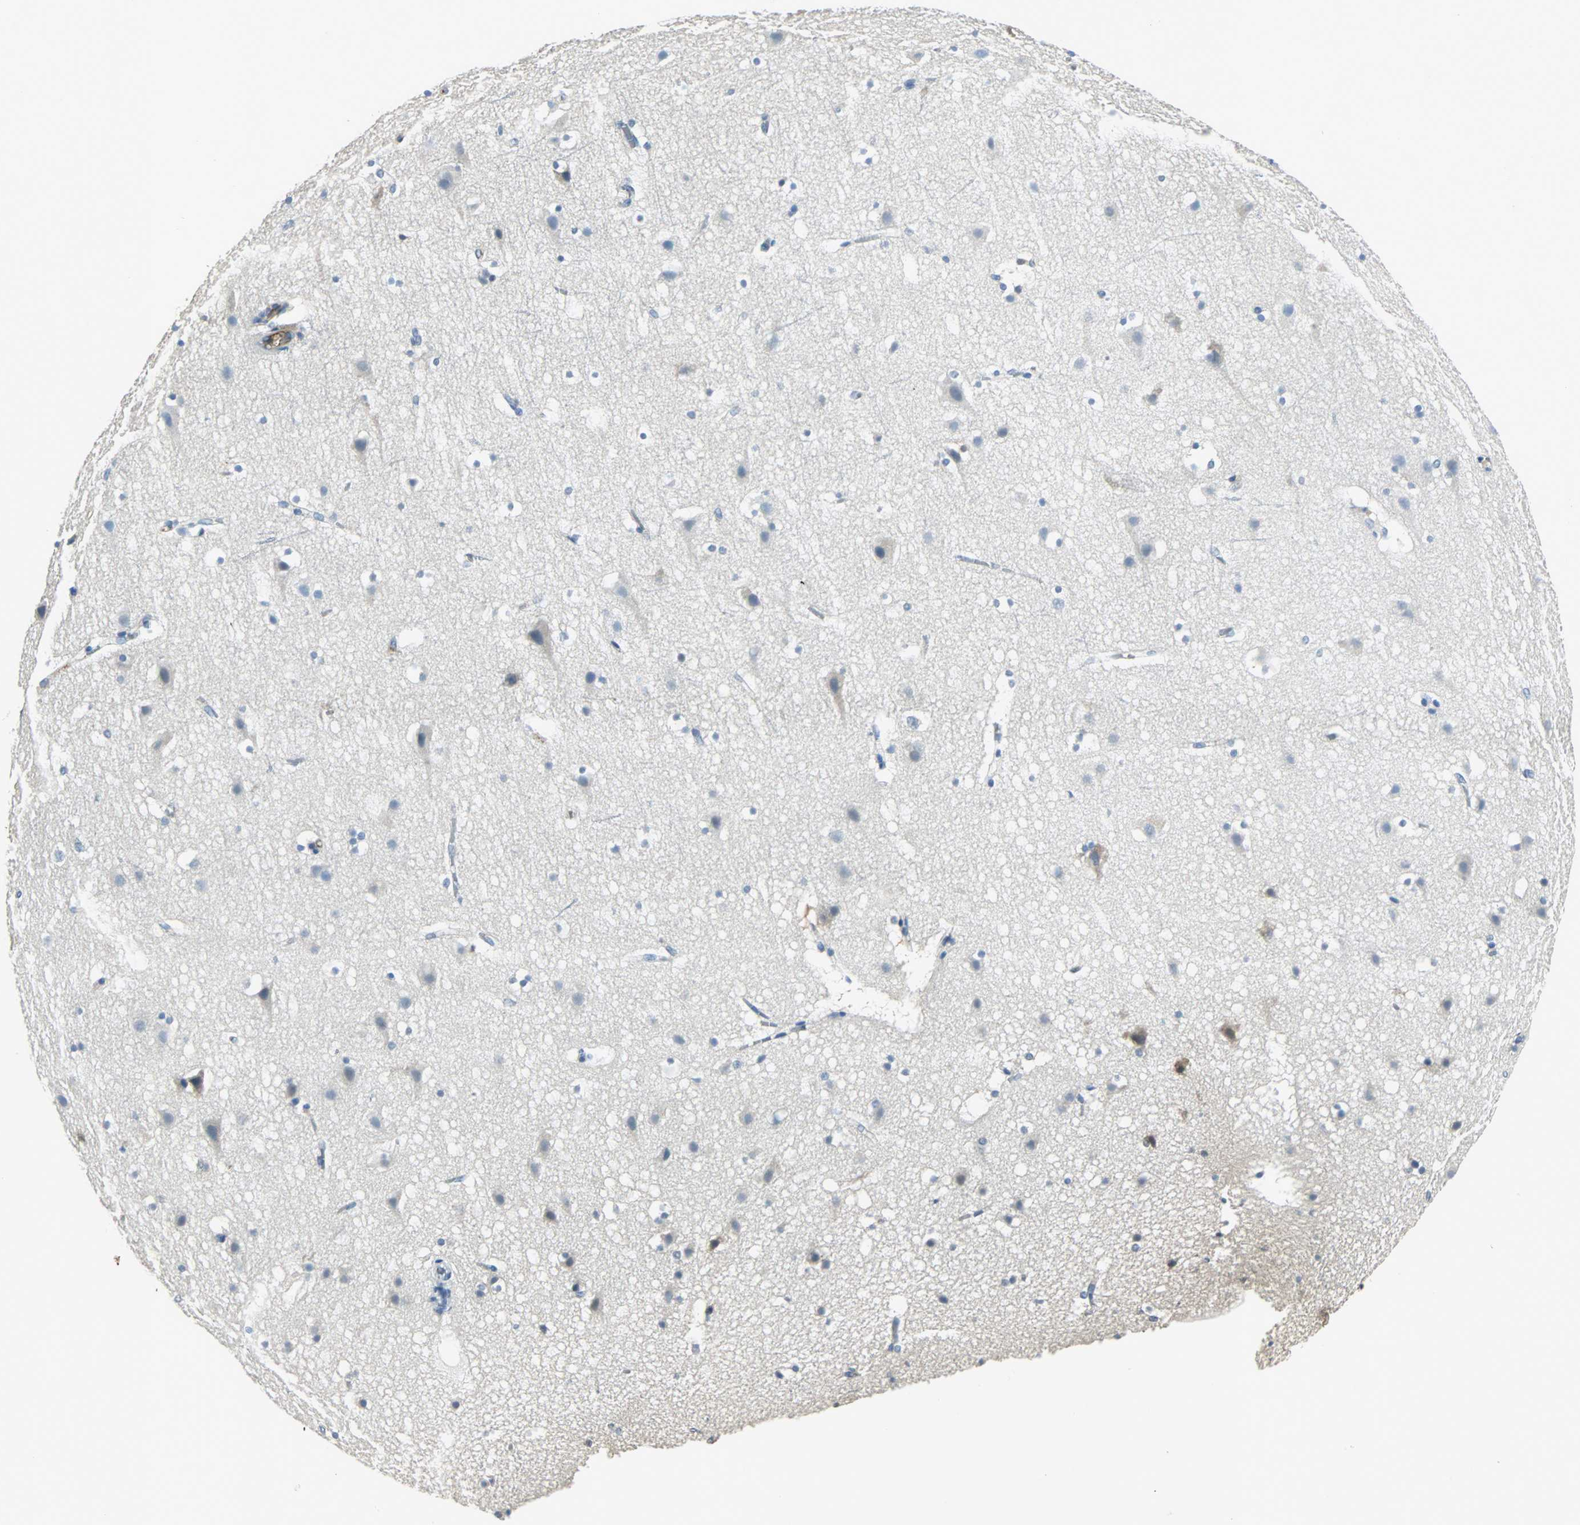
{"staining": {"intensity": "negative", "quantity": "none", "location": "none"}, "tissue": "cerebral cortex", "cell_type": "Endothelial cells", "image_type": "normal", "snomed": [{"axis": "morphology", "description": "Normal tissue, NOS"}, {"axis": "topography", "description": "Cerebral cortex"}], "caption": "High magnification brightfield microscopy of benign cerebral cortex stained with DAB (3,3'-diaminobenzidine) (brown) and counterstained with hematoxylin (blue): endothelial cells show no significant staining.", "gene": "IGHA1", "patient": {"sex": "male", "age": 45}}